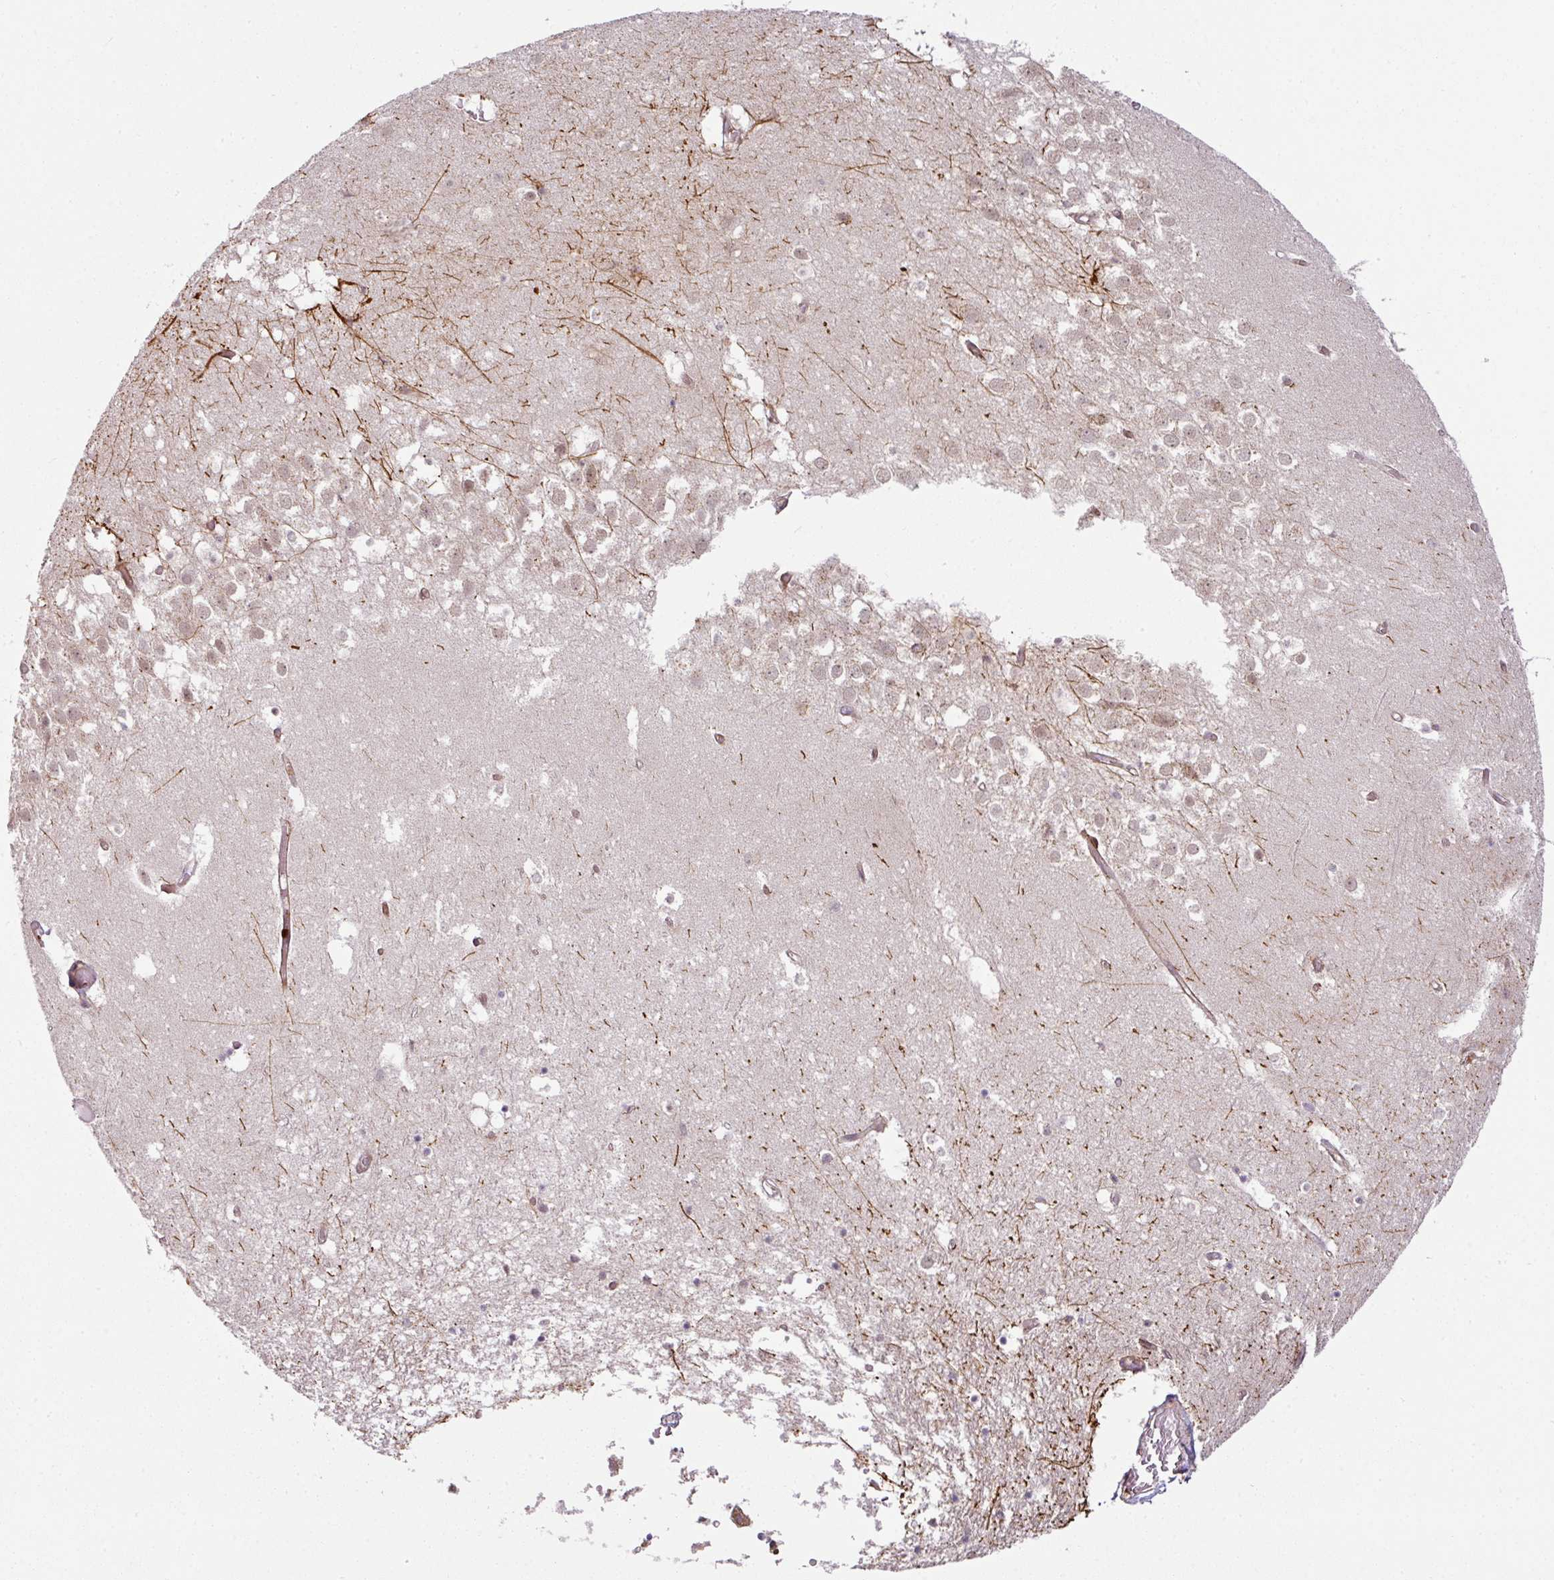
{"staining": {"intensity": "moderate", "quantity": "<25%", "location": "cytoplasmic/membranous"}, "tissue": "hippocampus", "cell_type": "Glial cells", "image_type": "normal", "snomed": [{"axis": "morphology", "description": "Normal tissue, NOS"}, {"axis": "topography", "description": "Hippocampus"}], "caption": "DAB immunohistochemical staining of benign hippocampus shows moderate cytoplasmic/membranous protein expression in approximately <25% of glial cells. (DAB IHC with brightfield microscopy, high magnification).", "gene": "ATAT1", "patient": {"sex": "female", "age": 52}}